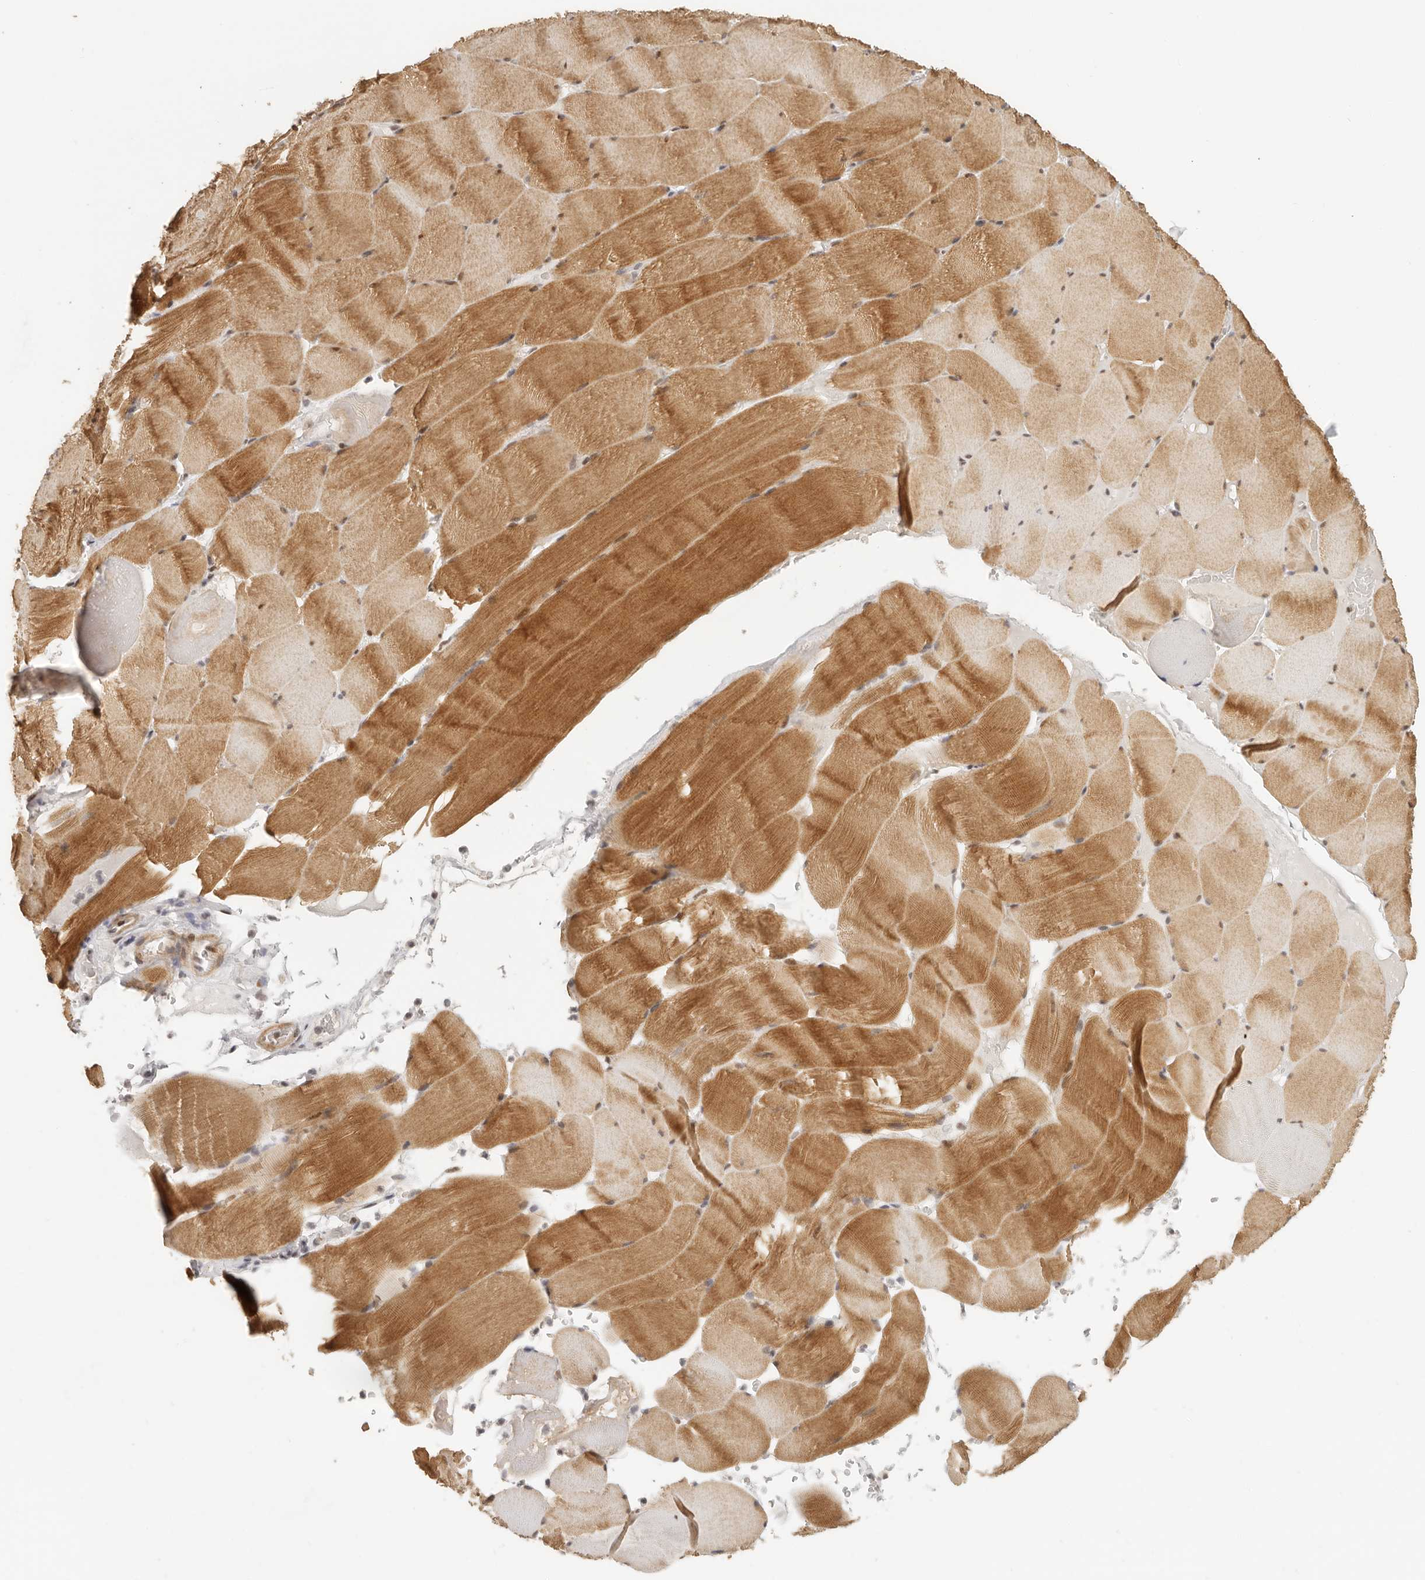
{"staining": {"intensity": "moderate", "quantity": ">75%", "location": "cytoplasmic/membranous"}, "tissue": "skeletal muscle", "cell_type": "Myocytes", "image_type": "normal", "snomed": [{"axis": "morphology", "description": "Normal tissue, NOS"}, {"axis": "topography", "description": "Skeletal muscle"}], "caption": "Skeletal muscle was stained to show a protein in brown. There is medium levels of moderate cytoplasmic/membranous staining in approximately >75% of myocytes. (Stains: DAB (3,3'-diaminobenzidine) in brown, nuclei in blue, Microscopy: brightfield microscopy at high magnification).", "gene": "GPBP1L1", "patient": {"sex": "male", "age": 62}}